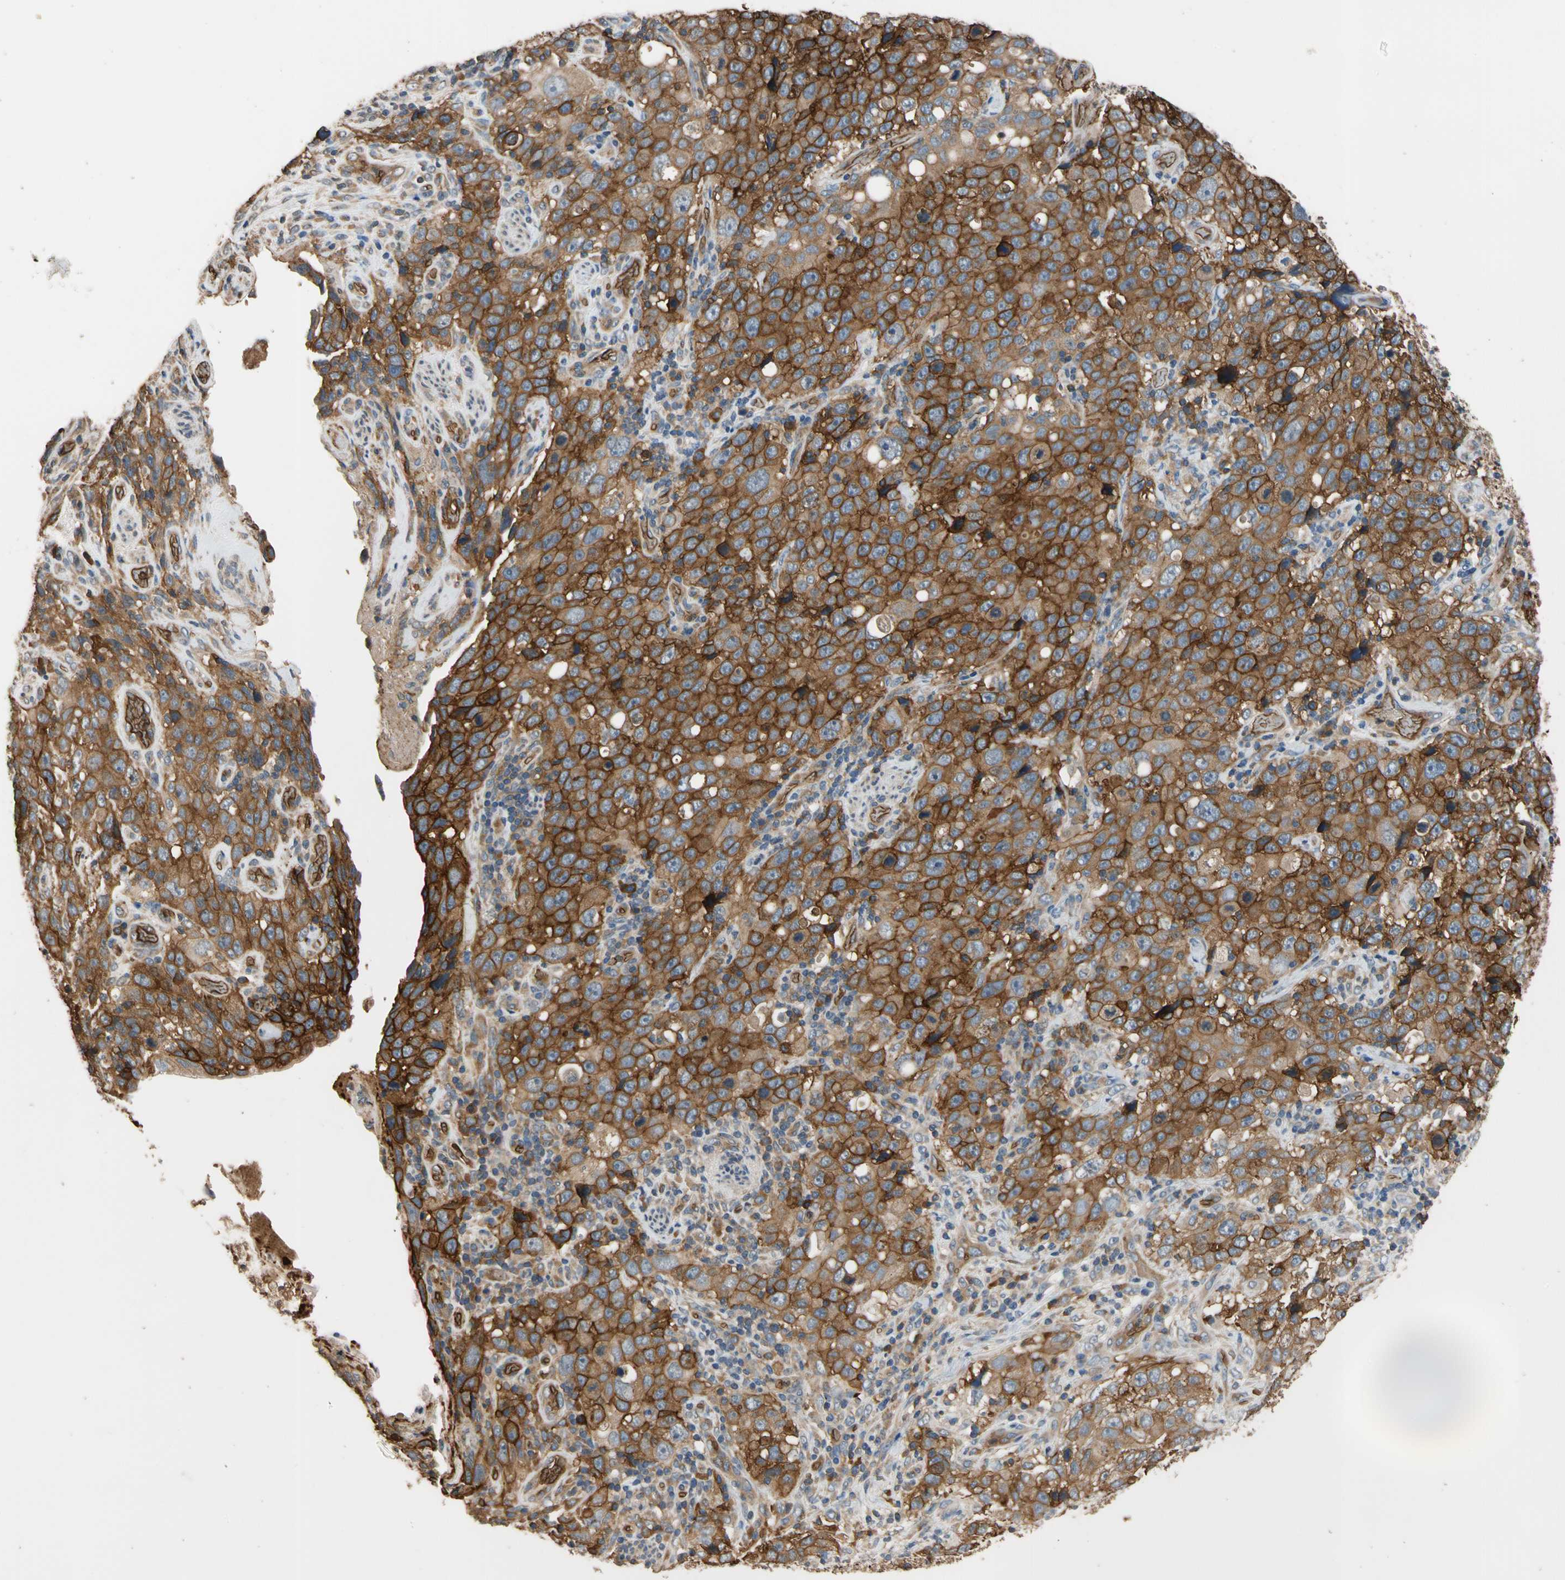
{"staining": {"intensity": "strong", "quantity": ">75%", "location": "cytoplasmic/membranous"}, "tissue": "stomach cancer", "cell_type": "Tumor cells", "image_type": "cancer", "snomed": [{"axis": "morphology", "description": "Normal tissue, NOS"}, {"axis": "morphology", "description": "Adenocarcinoma, NOS"}, {"axis": "topography", "description": "Stomach"}], "caption": "Brown immunohistochemical staining in human adenocarcinoma (stomach) exhibits strong cytoplasmic/membranous expression in approximately >75% of tumor cells. The staining is performed using DAB (3,3'-diaminobenzidine) brown chromogen to label protein expression. The nuclei are counter-stained blue using hematoxylin.", "gene": "RIOK2", "patient": {"sex": "male", "age": 48}}